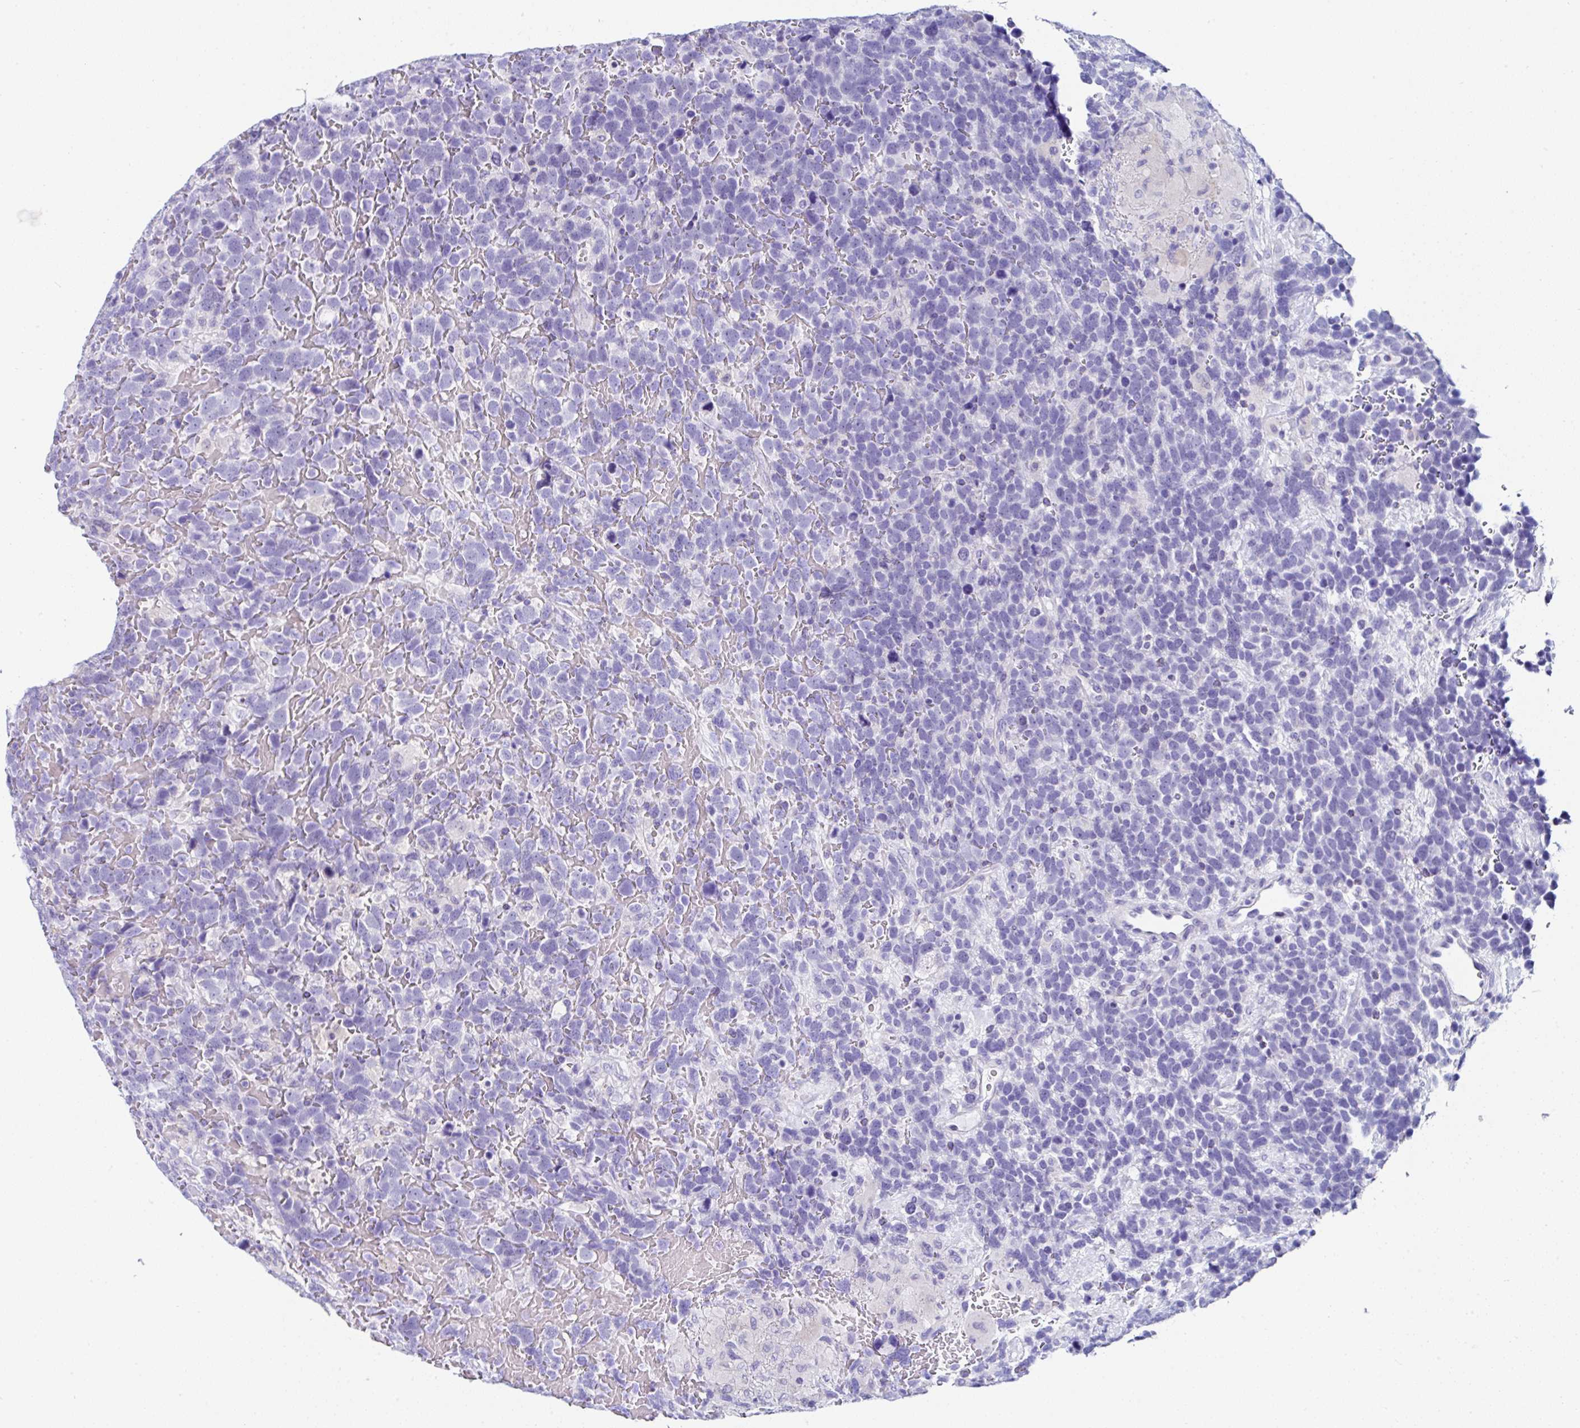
{"staining": {"intensity": "negative", "quantity": "none", "location": "none"}, "tissue": "urothelial cancer", "cell_type": "Tumor cells", "image_type": "cancer", "snomed": [{"axis": "morphology", "description": "Urothelial carcinoma, High grade"}, {"axis": "topography", "description": "Urinary bladder"}], "caption": "This histopathology image is of urothelial carcinoma (high-grade) stained with immunohistochemistry to label a protein in brown with the nuclei are counter-stained blue. There is no staining in tumor cells.", "gene": "UGT3A1", "patient": {"sex": "female", "age": 82}}